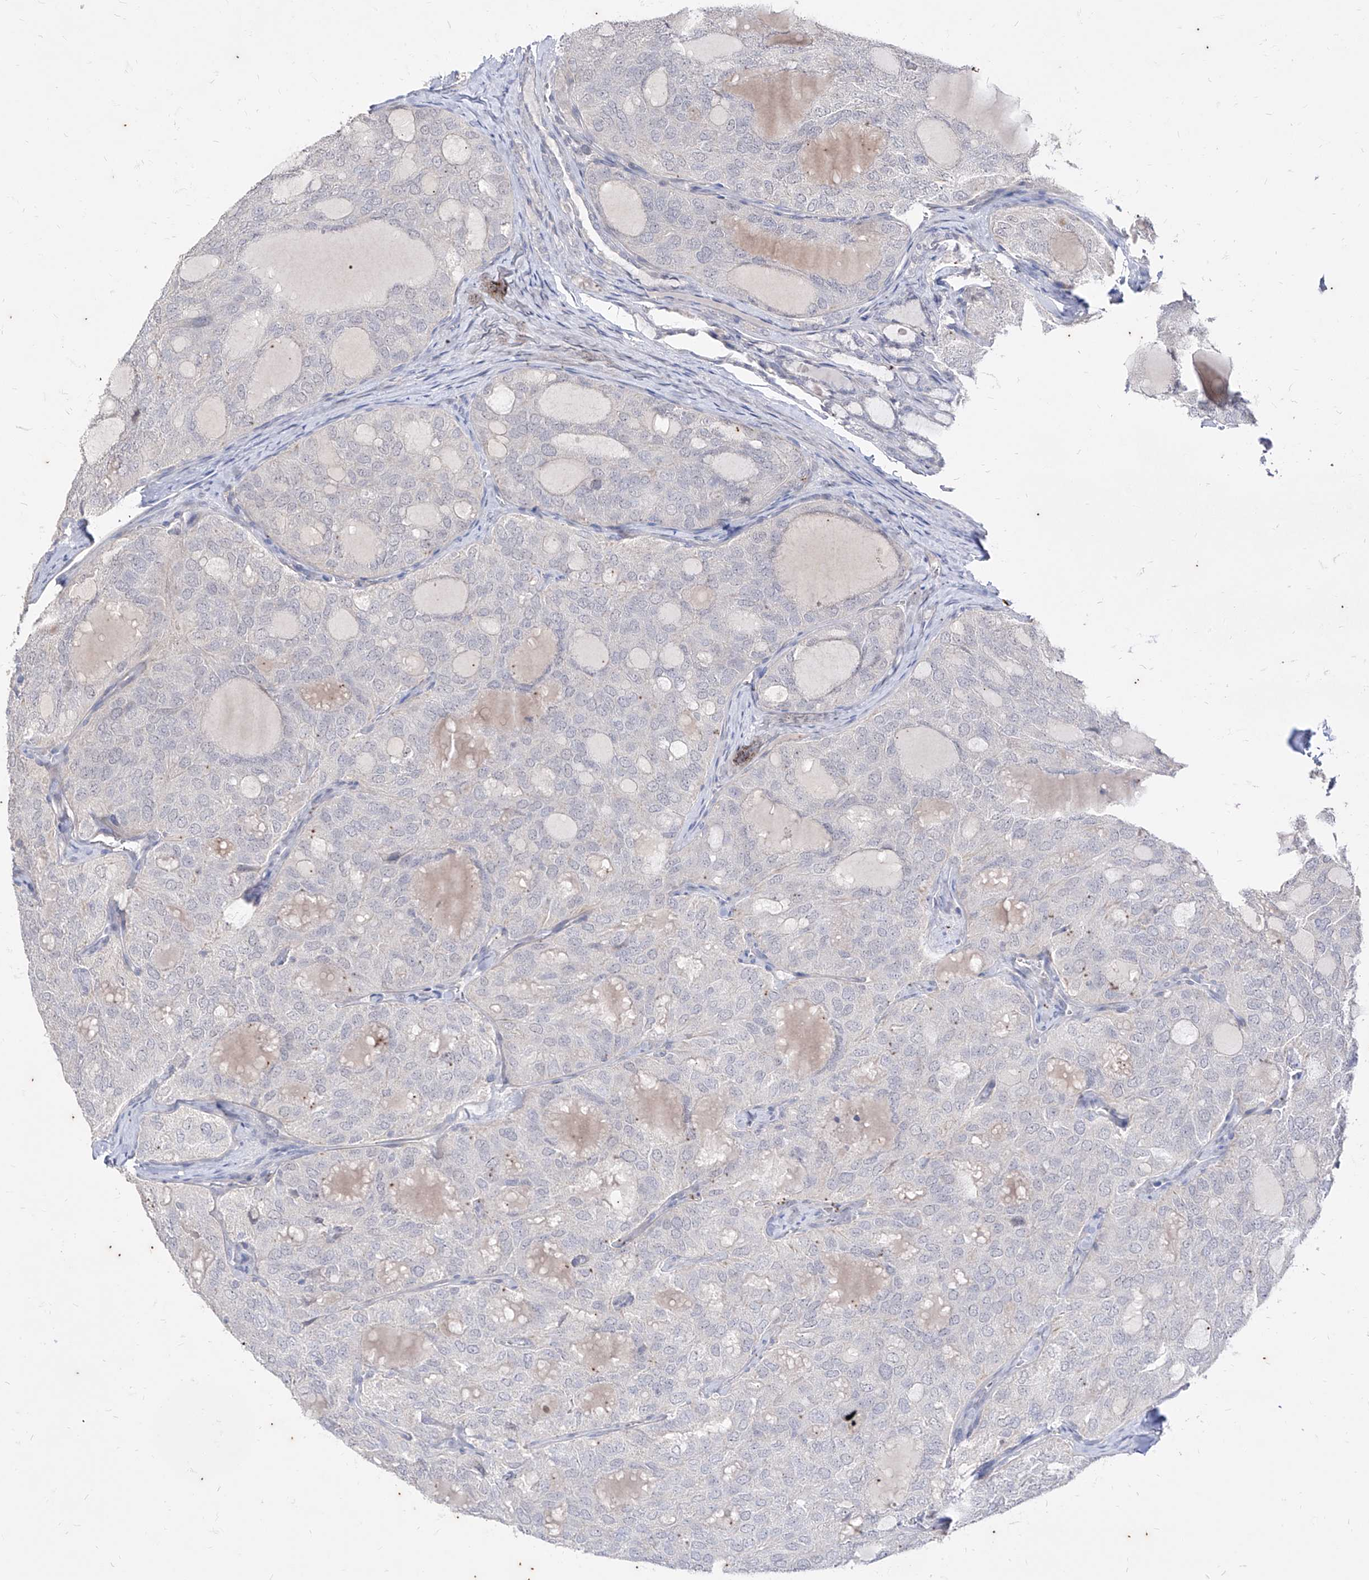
{"staining": {"intensity": "negative", "quantity": "none", "location": "none"}, "tissue": "thyroid cancer", "cell_type": "Tumor cells", "image_type": "cancer", "snomed": [{"axis": "morphology", "description": "Follicular adenoma carcinoma, NOS"}, {"axis": "topography", "description": "Thyroid gland"}], "caption": "Immunohistochemistry (IHC) photomicrograph of neoplastic tissue: follicular adenoma carcinoma (thyroid) stained with DAB (3,3'-diaminobenzidine) exhibits no significant protein staining in tumor cells. Brightfield microscopy of IHC stained with DAB (brown) and hematoxylin (blue), captured at high magnification.", "gene": "PHF20L1", "patient": {"sex": "male", "age": 75}}